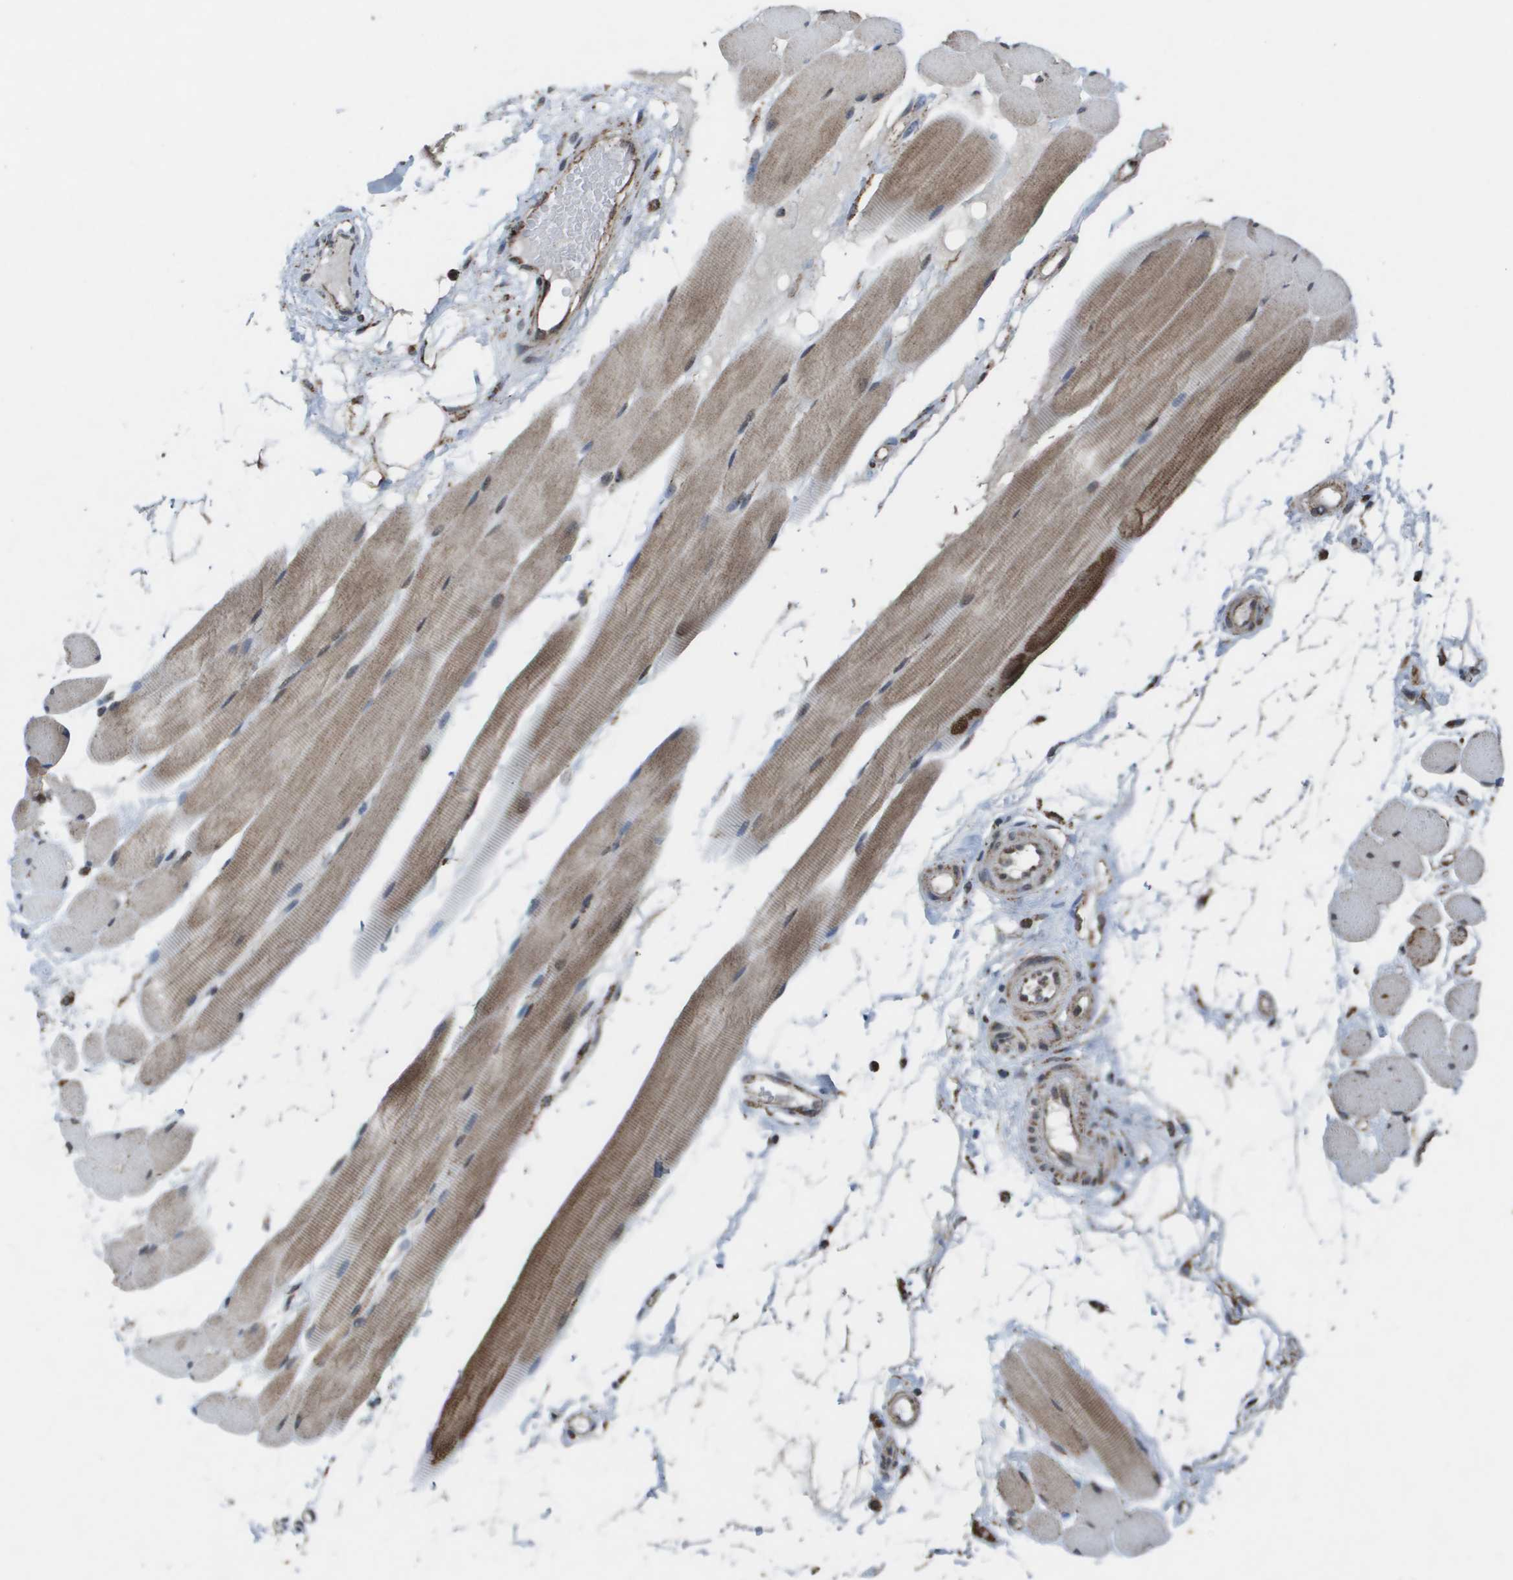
{"staining": {"intensity": "moderate", "quantity": "<25%", "location": "cytoplasmic/membranous"}, "tissue": "skeletal muscle", "cell_type": "Myocytes", "image_type": "normal", "snomed": [{"axis": "morphology", "description": "Normal tissue, NOS"}, {"axis": "topography", "description": "Skeletal muscle"}, {"axis": "topography", "description": "Peripheral nerve tissue"}], "caption": "The image reveals immunohistochemical staining of unremarkable skeletal muscle. There is moderate cytoplasmic/membranous staining is seen in about <25% of myocytes.", "gene": "HSPE1", "patient": {"sex": "female", "age": 84}}